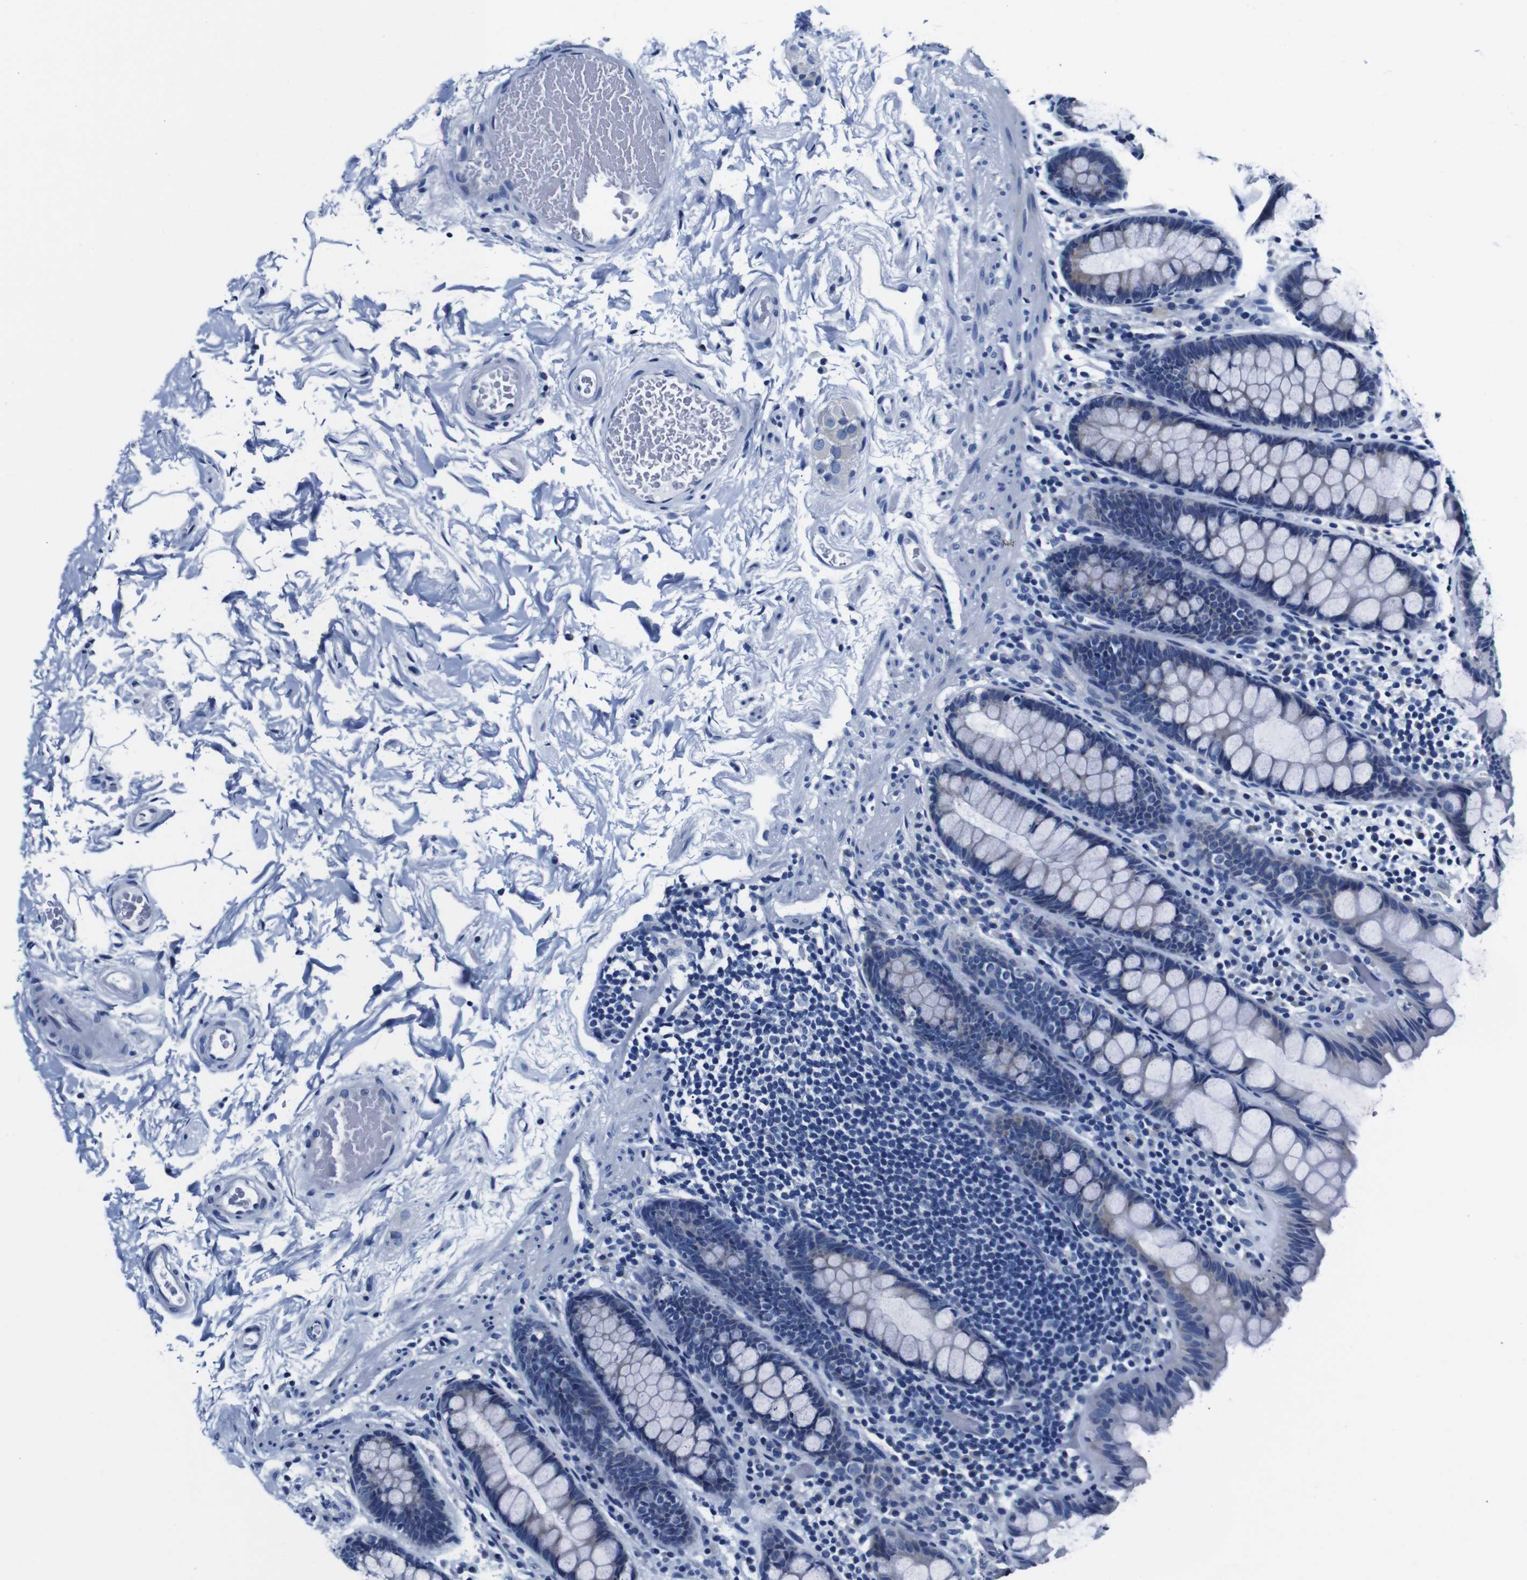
{"staining": {"intensity": "negative", "quantity": "none", "location": "none"}, "tissue": "colon", "cell_type": "Endothelial cells", "image_type": "normal", "snomed": [{"axis": "morphology", "description": "Normal tissue, NOS"}, {"axis": "topography", "description": "Colon"}], "caption": "Human colon stained for a protein using IHC displays no positivity in endothelial cells.", "gene": "SNX19", "patient": {"sex": "female", "age": 80}}